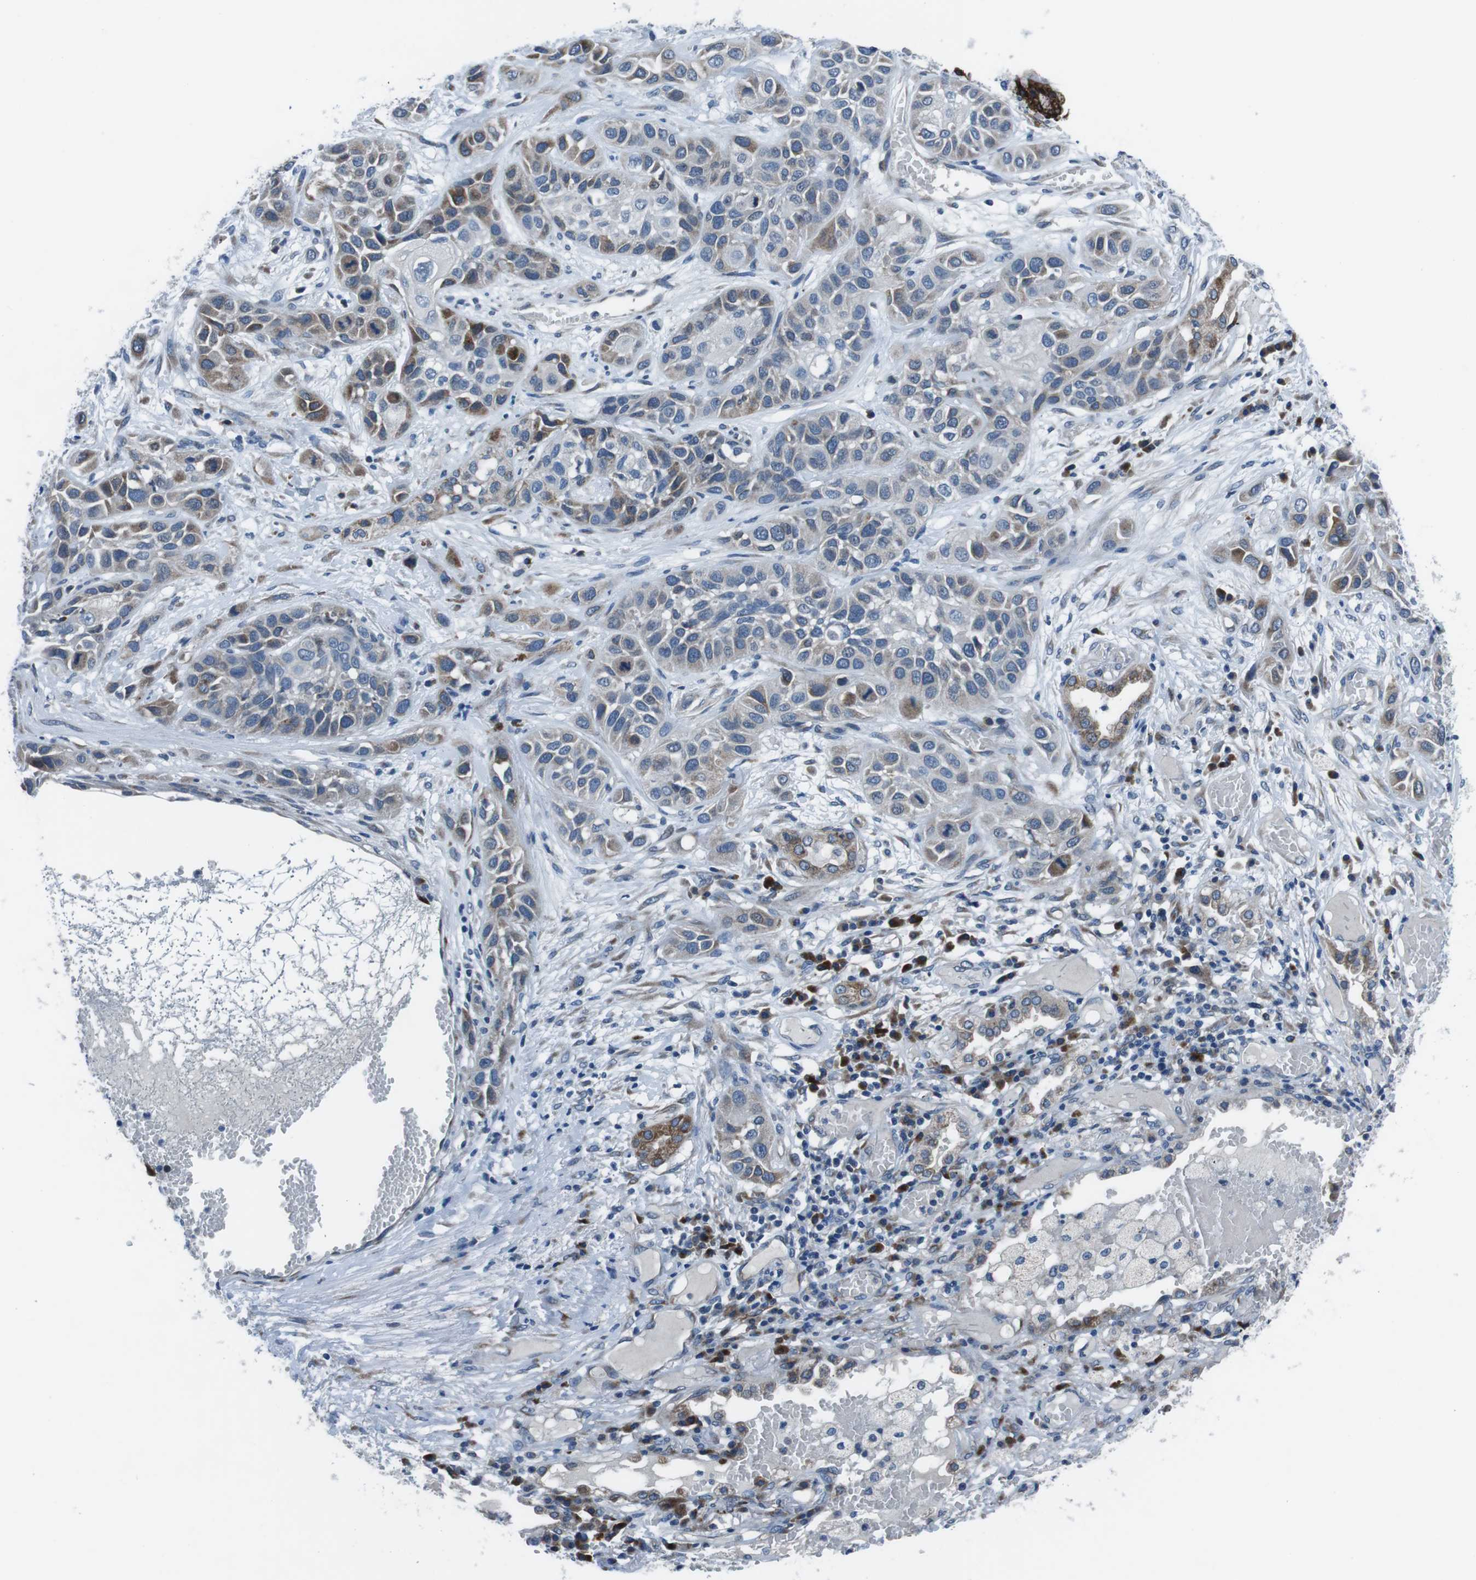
{"staining": {"intensity": "moderate", "quantity": "<25%", "location": "cytoplasmic/membranous"}, "tissue": "lung cancer", "cell_type": "Tumor cells", "image_type": "cancer", "snomed": [{"axis": "morphology", "description": "Squamous cell carcinoma, NOS"}, {"axis": "topography", "description": "Lung"}], "caption": "A high-resolution photomicrograph shows immunohistochemistry staining of lung cancer, which displays moderate cytoplasmic/membranous staining in approximately <25% of tumor cells.", "gene": "NUCB2", "patient": {"sex": "male", "age": 71}}